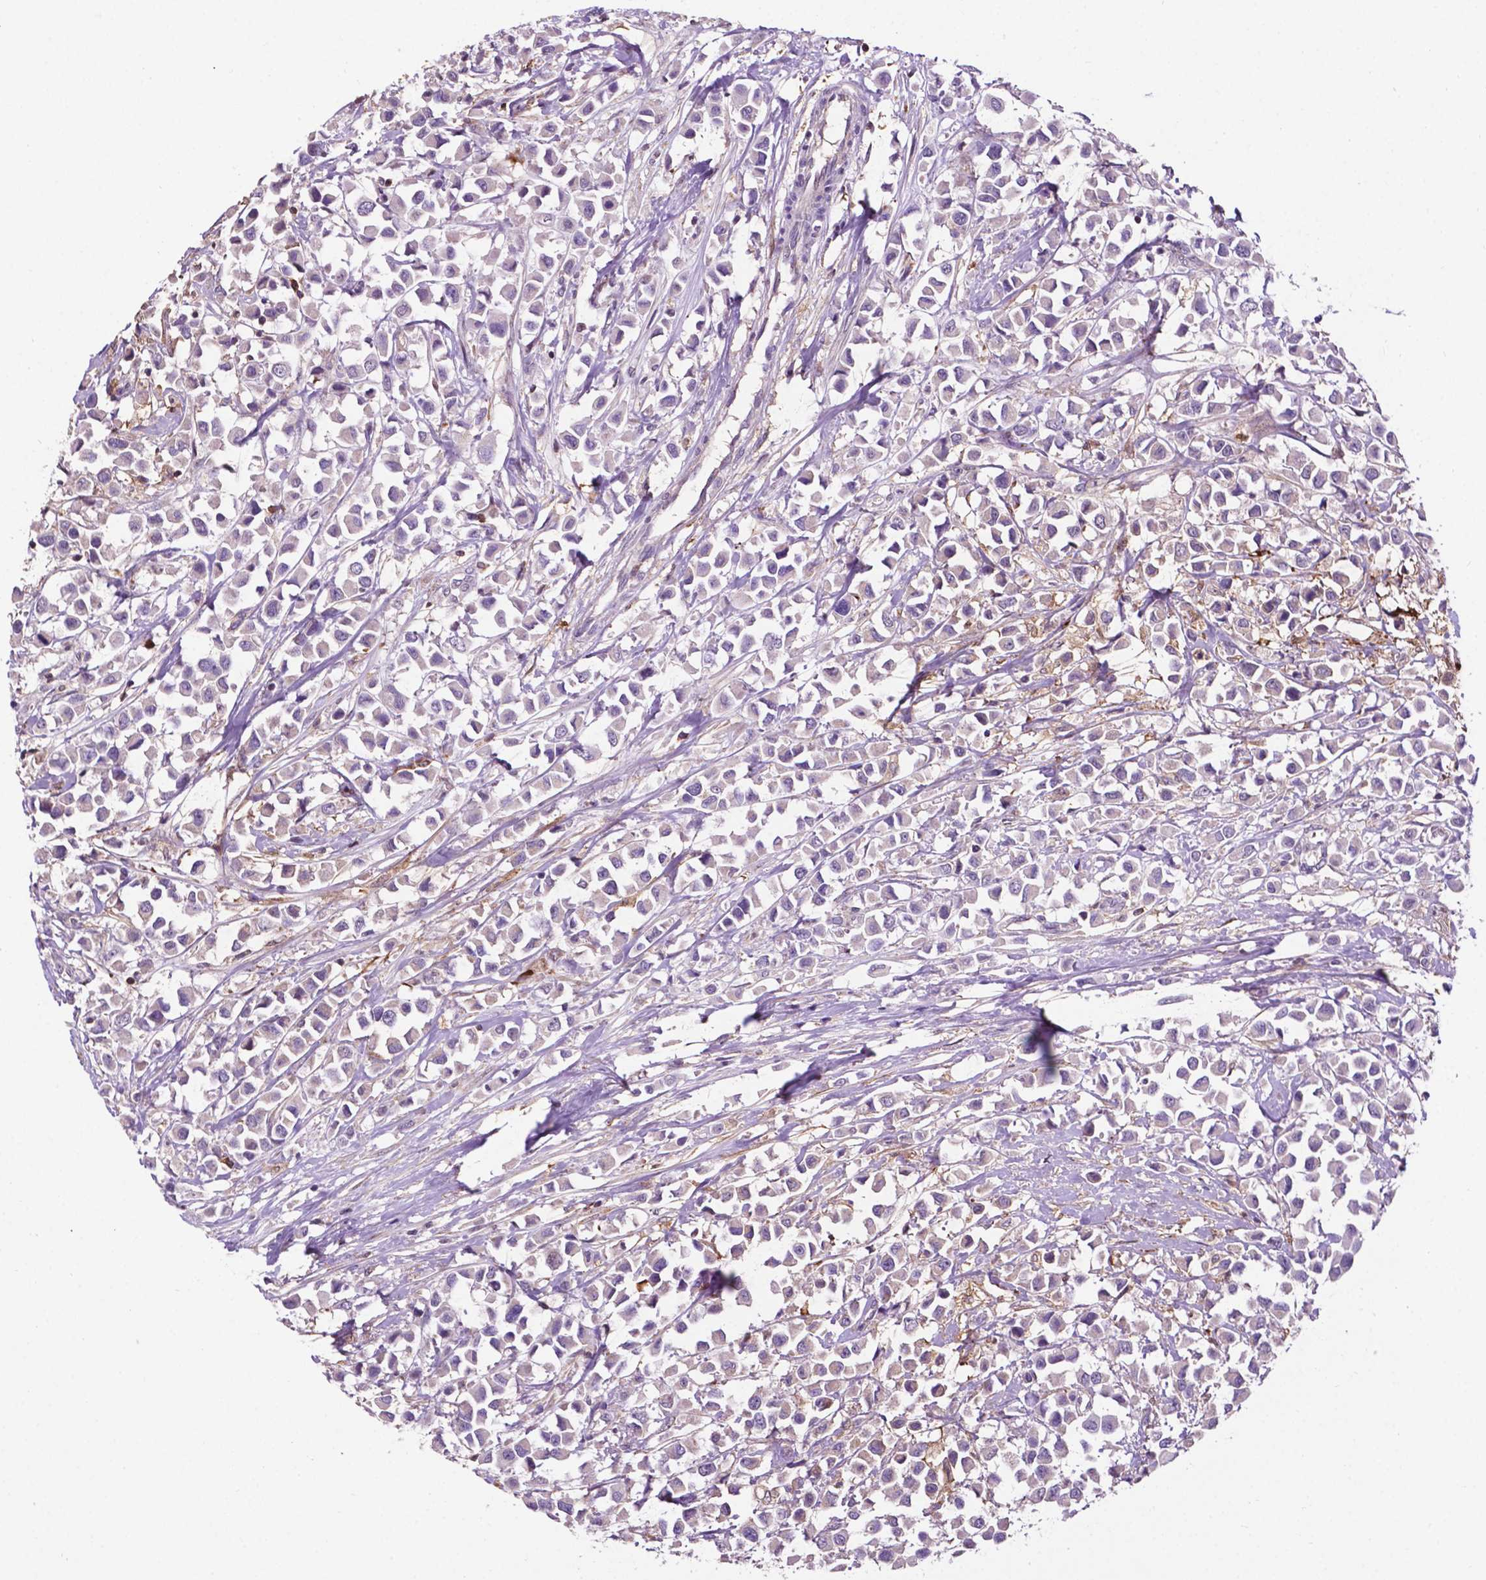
{"staining": {"intensity": "negative", "quantity": "none", "location": "none"}, "tissue": "breast cancer", "cell_type": "Tumor cells", "image_type": "cancer", "snomed": [{"axis": "morphology", "description": "Duct carcinoma"}, {"axis": "topography", "description": "Breast"}], "caption": "Breast invasive ductal carcinoma was stained to show a protein in brown. There is no significant staining in tumor cells.", "gene": "SMAD3", "patient": {"sex": "female", "age": 61}}